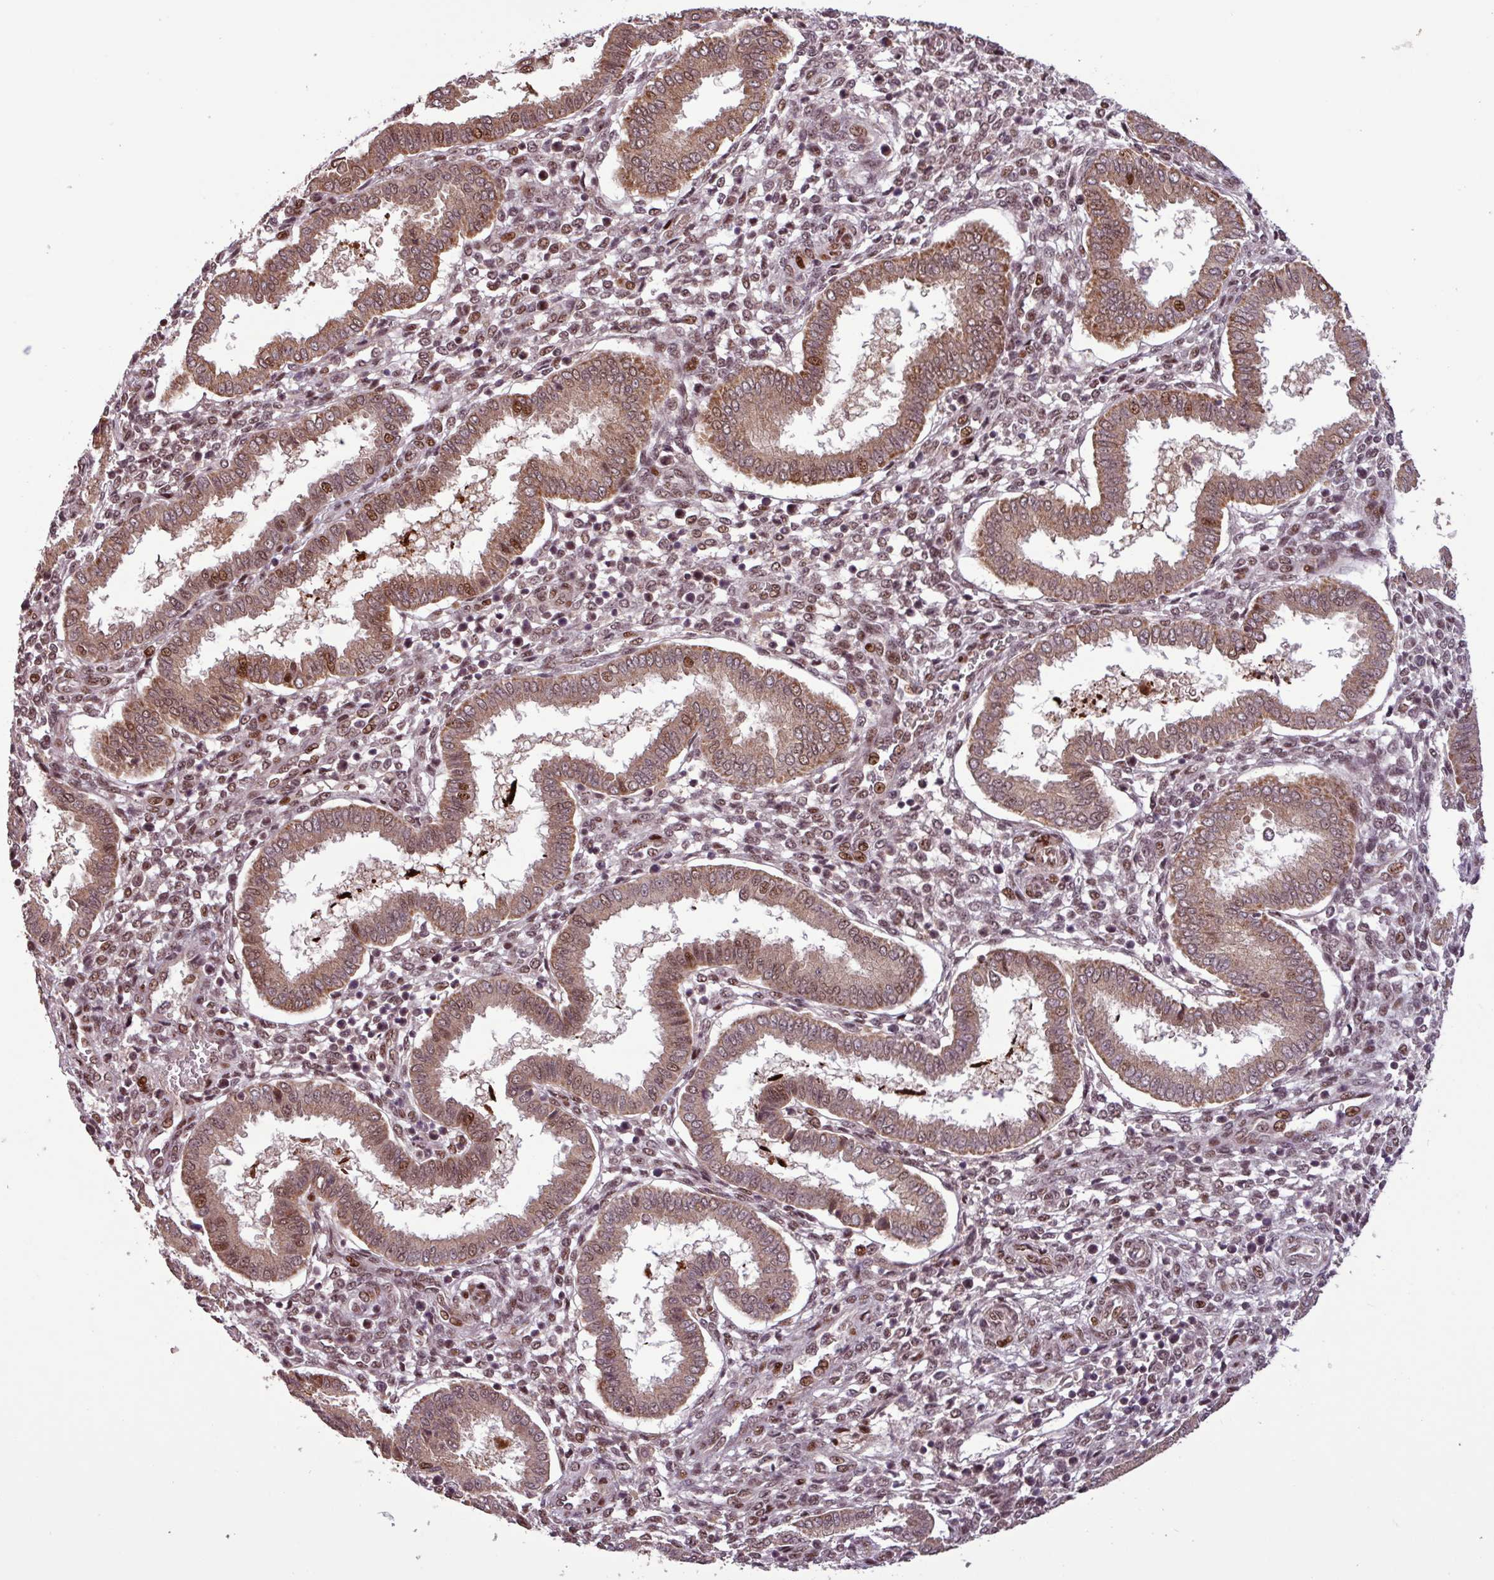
{"staining": {"intensity": "moderate", "quantity": ">75%", "location": "nuclear"}, "tissue": "endometrium", "cell_type": "Cells in endometrial stroma", "image_type": "normal", "snomed": [{"axis": "morphology", "description": "Normal tissue, NOS"}, {"axis": "topography", "description": "Endometrium"}], "caption": "The image exhibits immunohistochemical staining of normal endometrium. There is moderate nuclear positivity is appreciated in approximately >75% of cells in endometrial stroma.", "gene": "SLC22A24", "patient": {"sex": "female", "age": 24}}